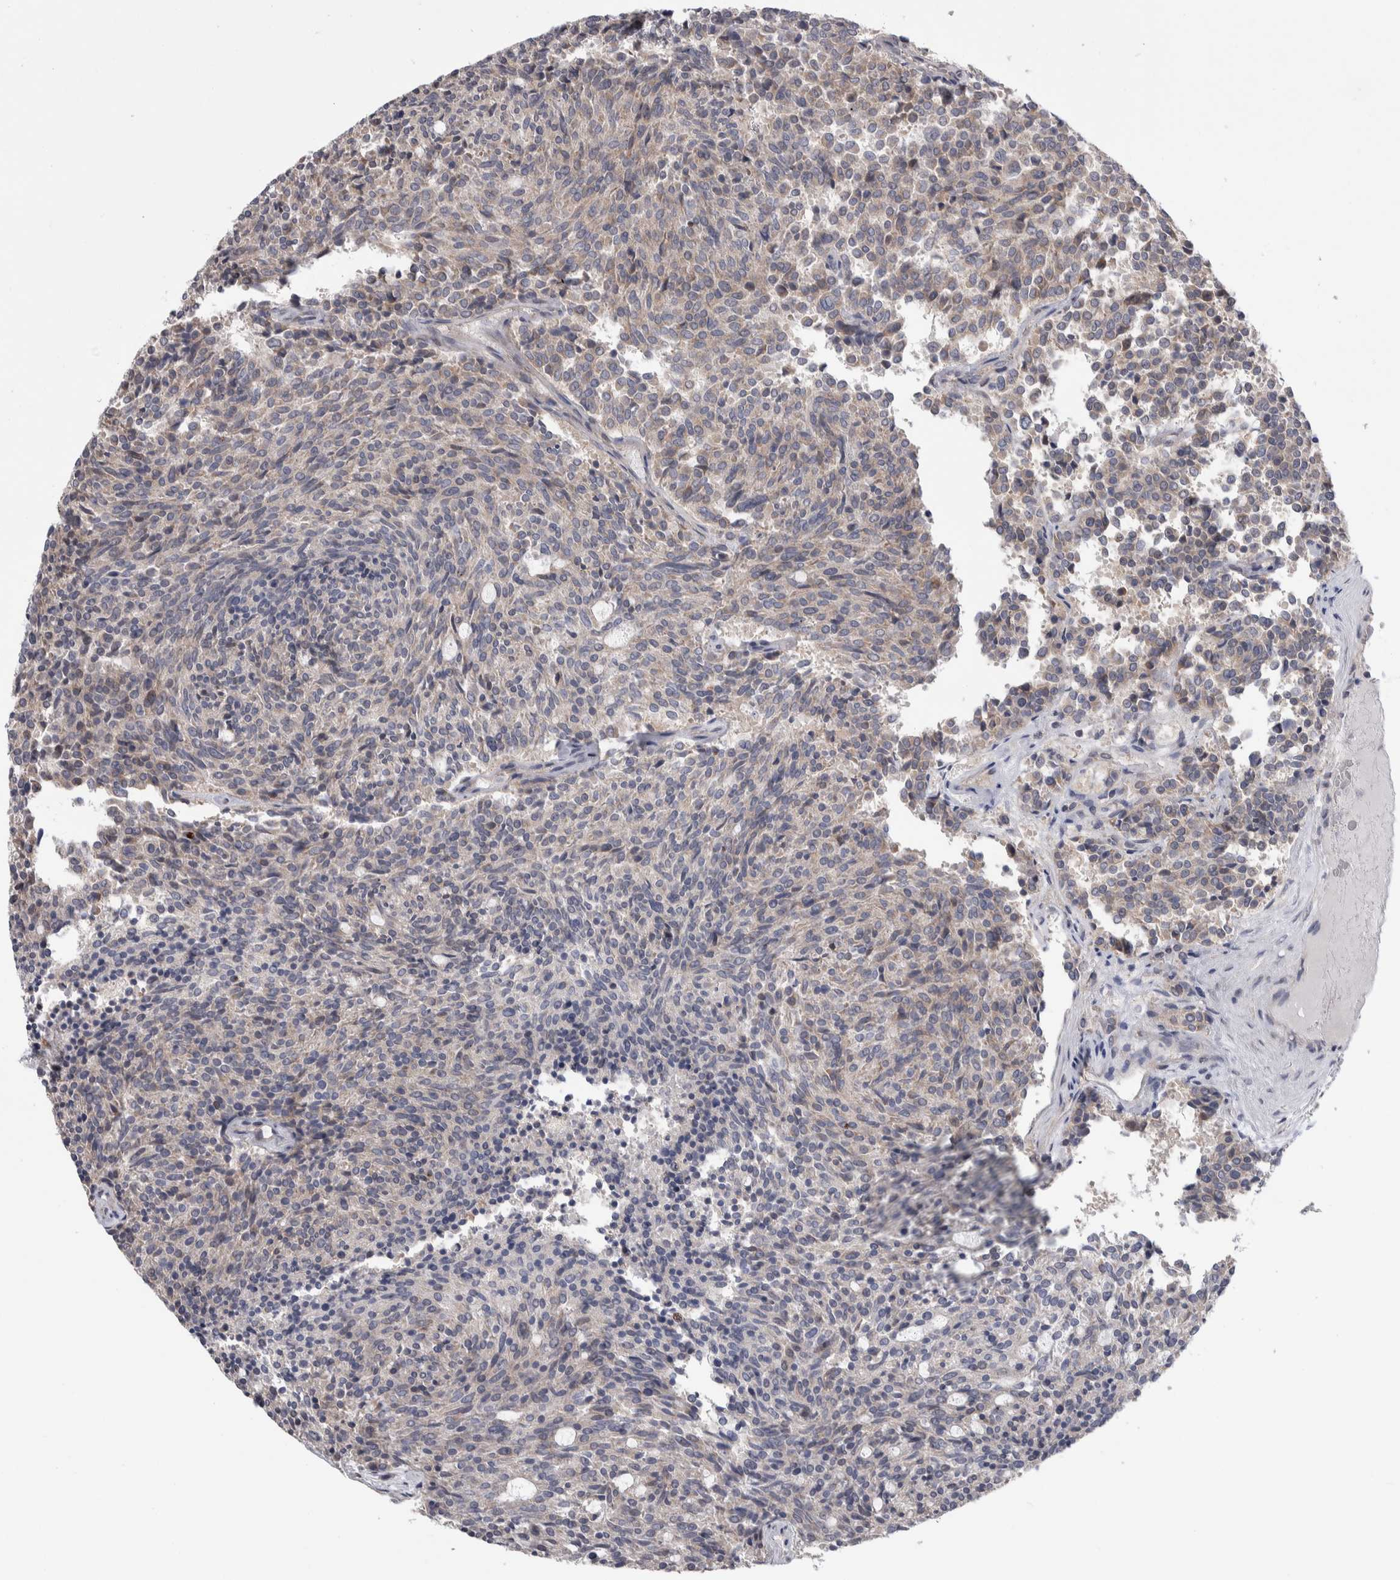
{"staining": {"intensity": "weak", "quantity": "25%-75%", "location": "cytoplasmic/membranous"}, "tissue": "carcinoid", "cell_type": "Tumor cells", "image_type": "cancer", "snomed": [{"axis": "morphology", "description": "Carcinoid, malignant, NOS"}, {"axis": "topography", "description": "Pancreas"}], "caption": "Immunohistochemical staining of human carcinoid demonstrates low levels of weak cytoplasmic/membranous protein expression in about 25%-75% of tumor cells. (DAB = brown stain, brightfield microscopy at high magnification).", "gene": "TAX1BP1", "patient": {"sex": "female", "age": 54}}